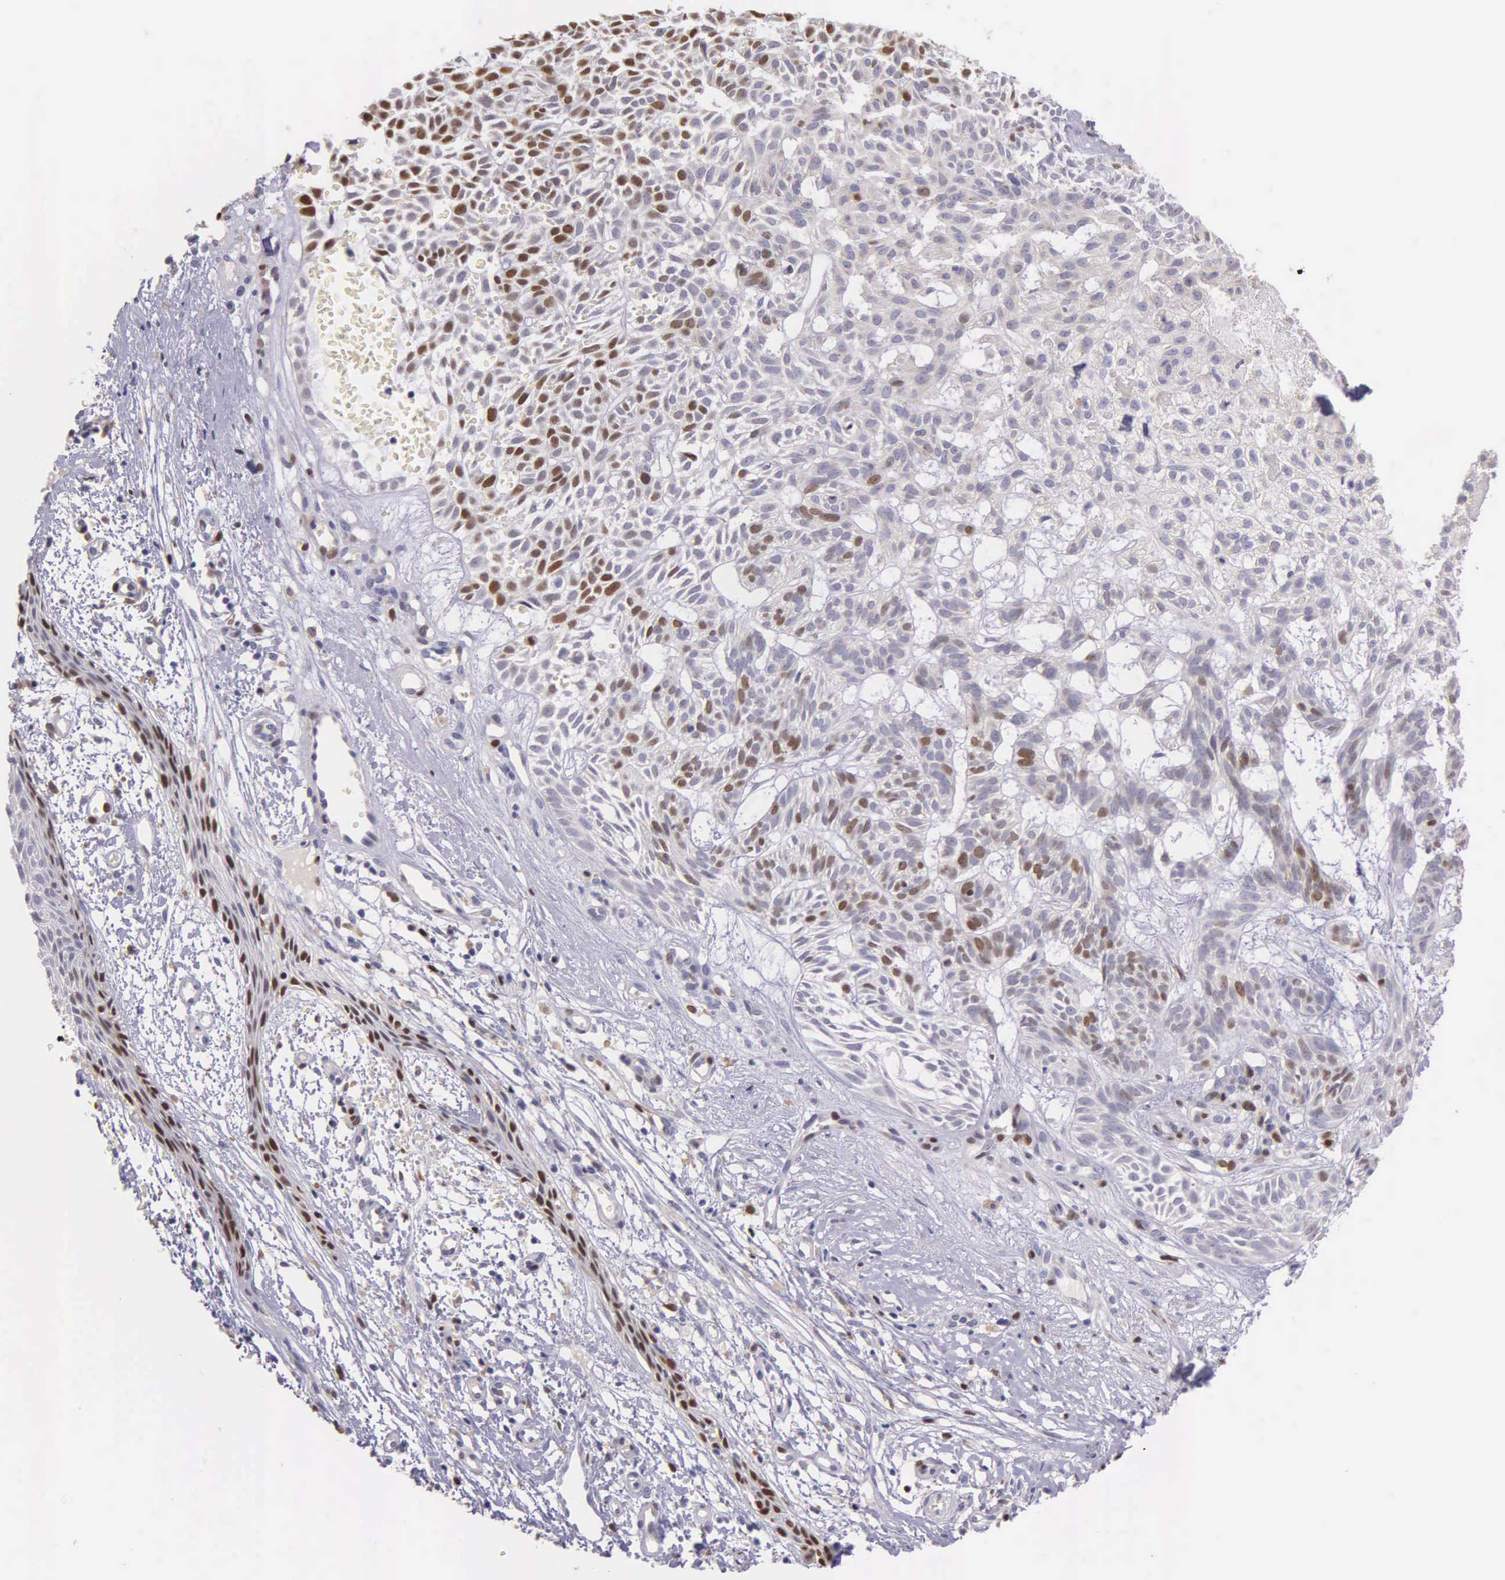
{"staining": {"intensity": "moderate", "quantity": "25%-75%", "location": "nuclear"}, "tissue": "skin cancer", "cell_type": "Tumor cells", "image_type": "cancer", "snomed": [{"axis": "morphology", "description": "Basal cell carcinoma"}, {"axis": "topography", "description": "Skin"}], "caption": "A histopathology image showing moderate nuclear staining in about 25%-75% of tumor cells in skin cancer, as visualized by brown immunohistochemical staining.", "gene": "MCM5", "patient": {"sex": "male", "age": 75}}